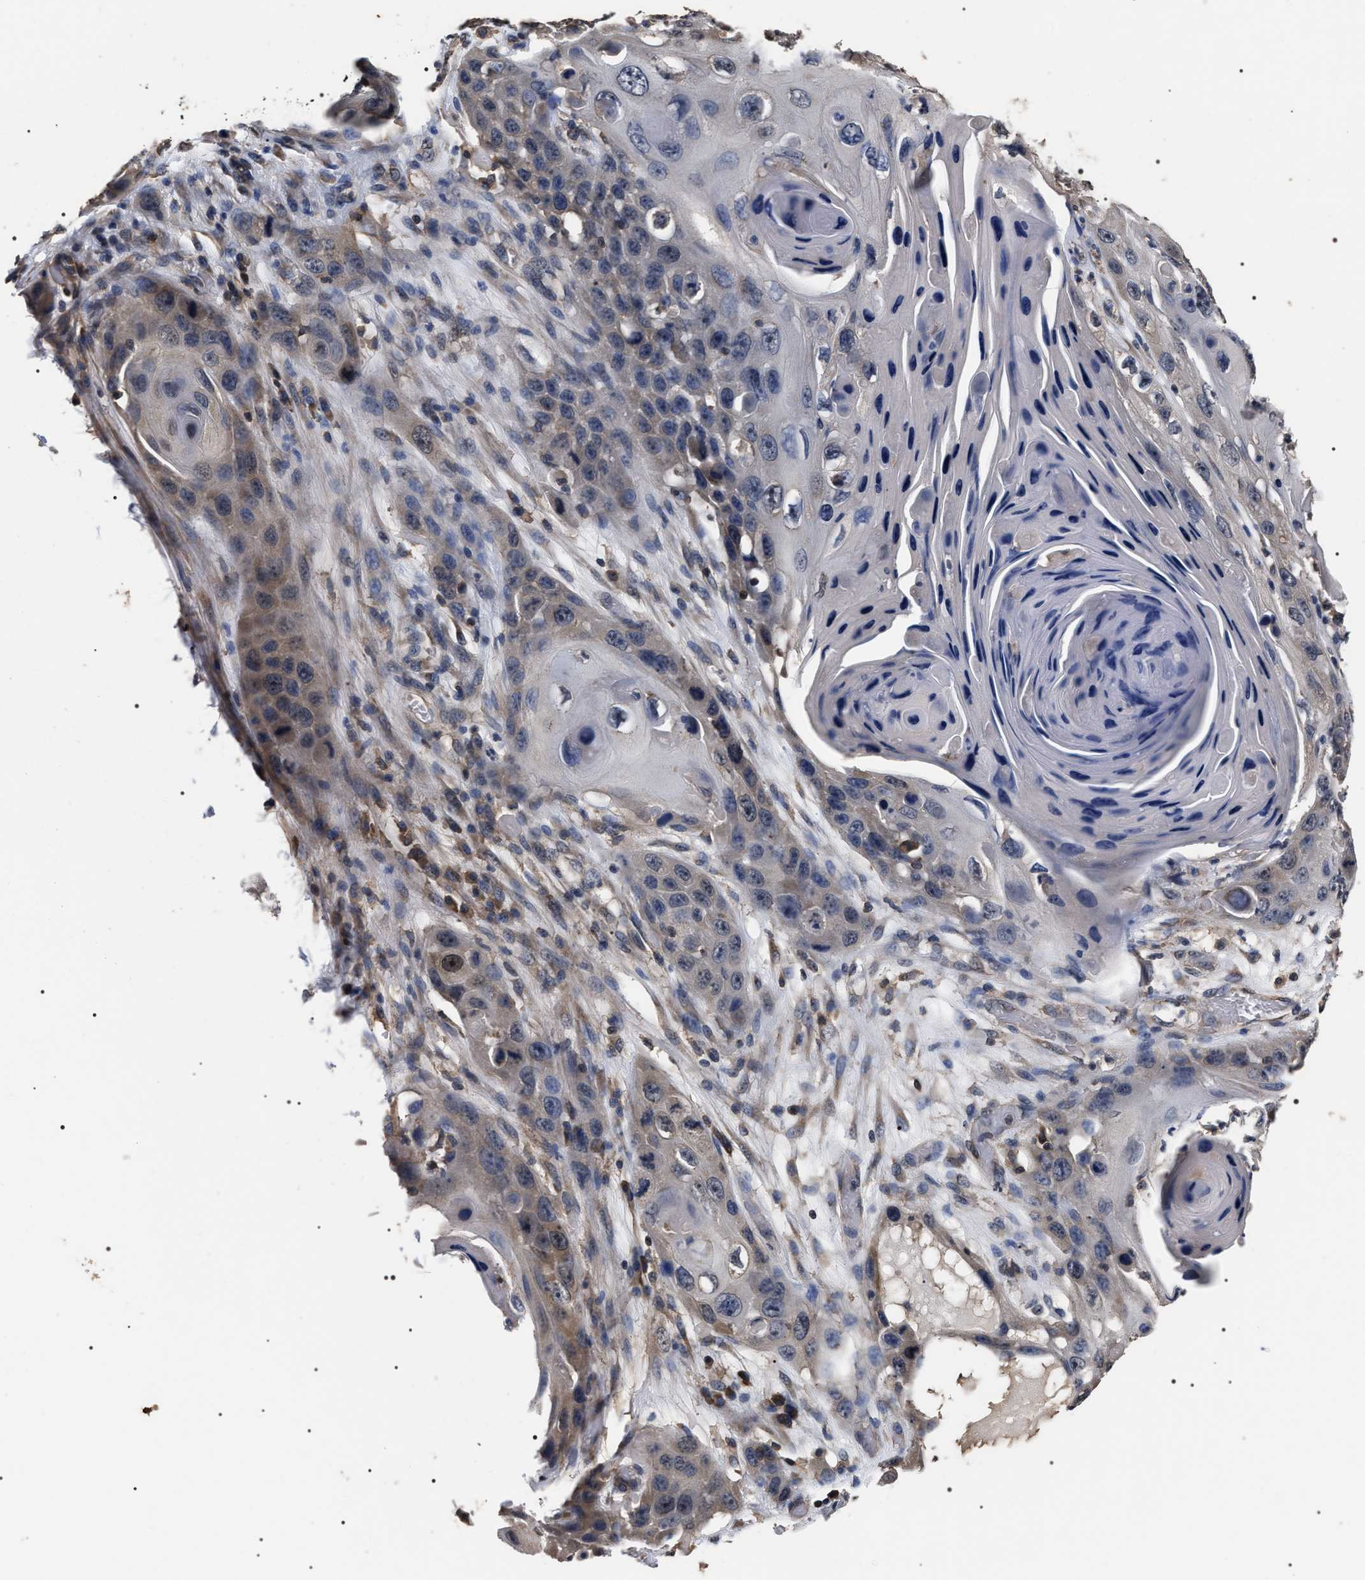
{"staining": {"intensity": "weak", "quantity": "<25%", "location": "cytoplasmic/membranous"}, "tissue": "skin cancer", "cell_type": "Tumor cells", "image_type": "cancer", "snomed": [{"axis": "morphology", "description": "Squamous cell carcinoma, NOS"}, {"axis": "topography", "description": "Skin"}], "caption": "This is an immunohistochemistry (IHC) photomicrograph of skin cancer (squamous cell carcinoma). There is no staining in tumor cells.", "gene": "UPF3A", "patient": {"sex": "male", "age": 55}}